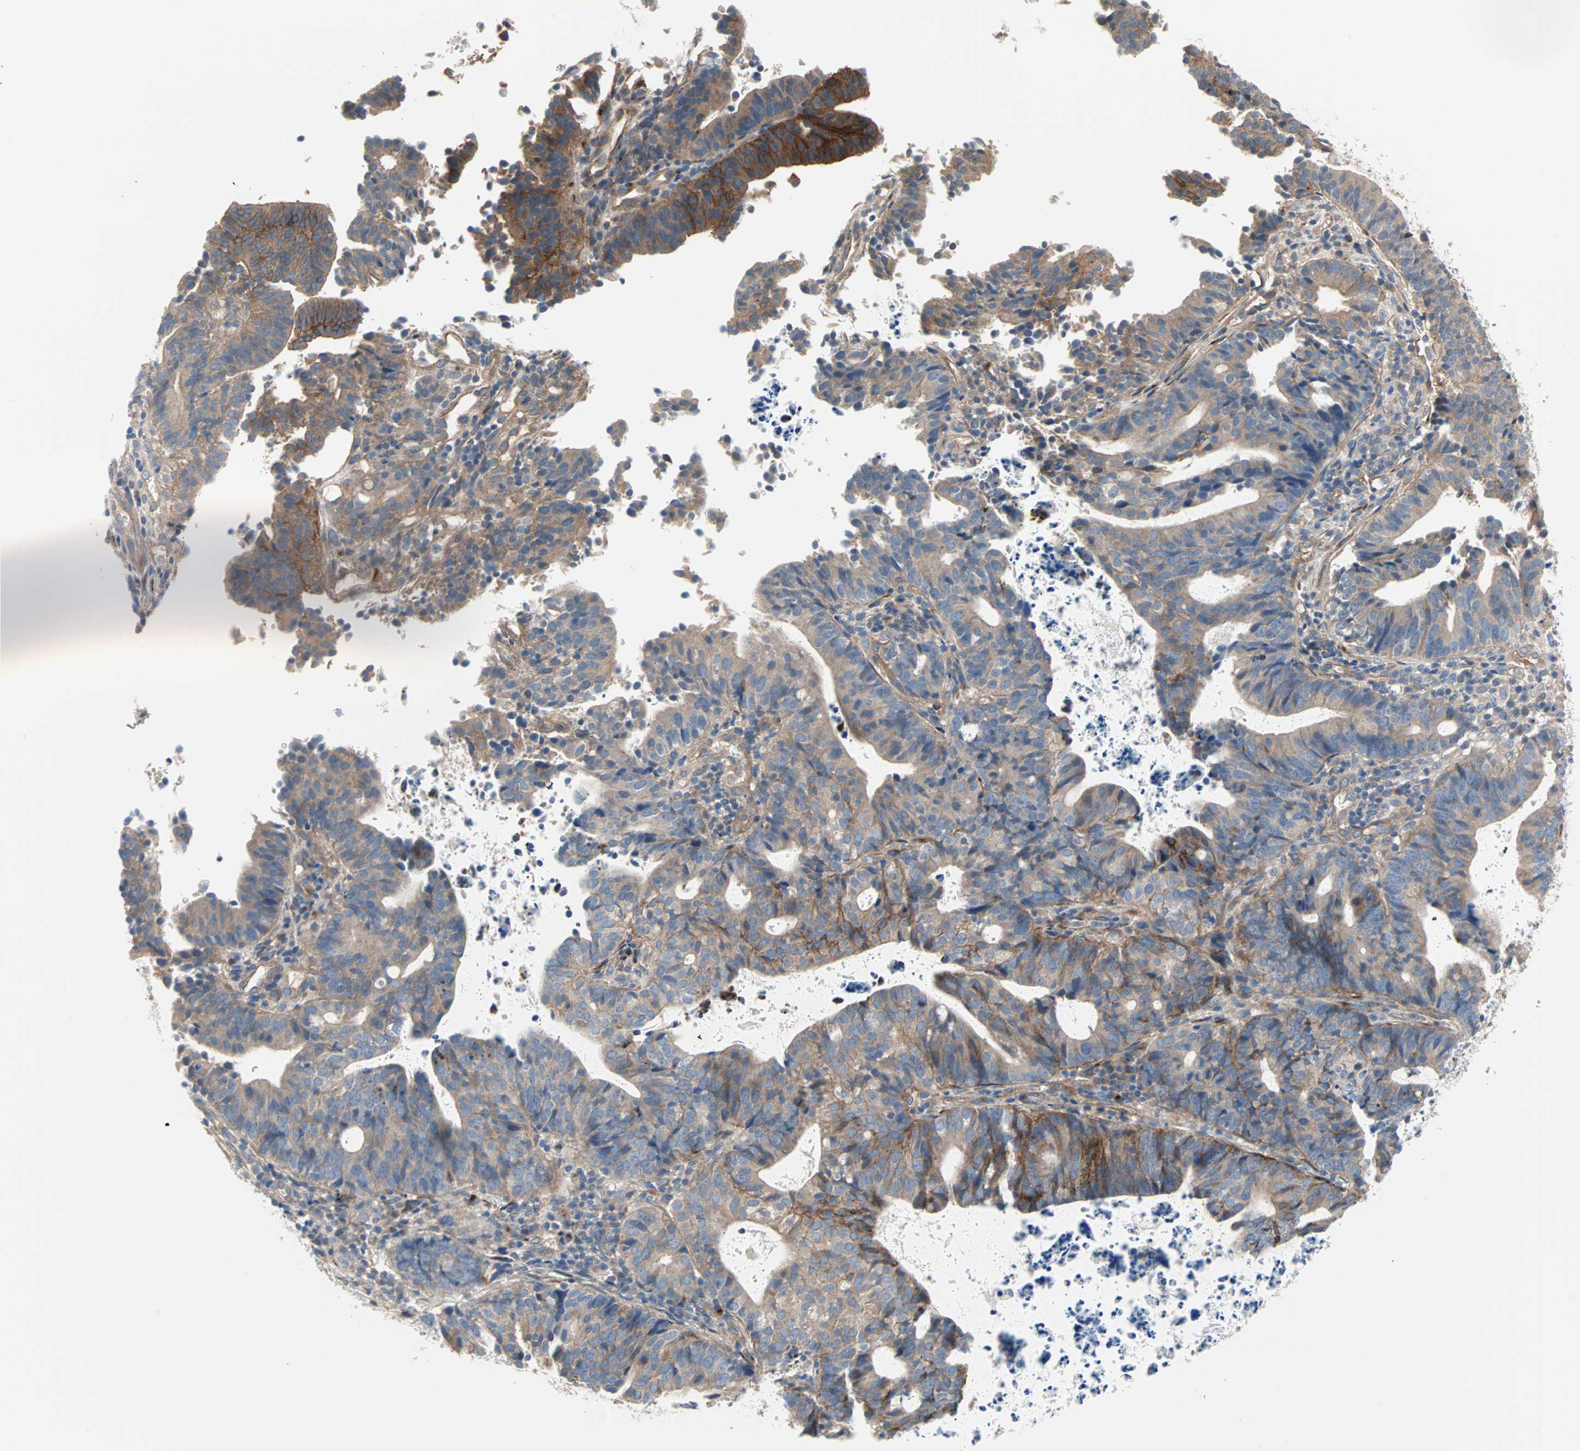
{"staining": {"intensity": "moderate", "quantity": "25%-75%", "location": "cytoplasmic/membranous"}, "tissue": "endometrial cancer", "cell_type": "Tumor cells", "image_type": "cancer", "snomed": [{"axis": "morphology", "description": "Adenocarcinoma, NOS"}, {"axis": "topography", "description": "Uterus"}], "caption": "Protein staining of endometrial cancer tissue demonstrates moderate cytoplasmic/membranous positivity in approximately 25%-75% of tumor cells.", "gene": "PDE8A", "patient": {"sex": "female", "age": 83}}